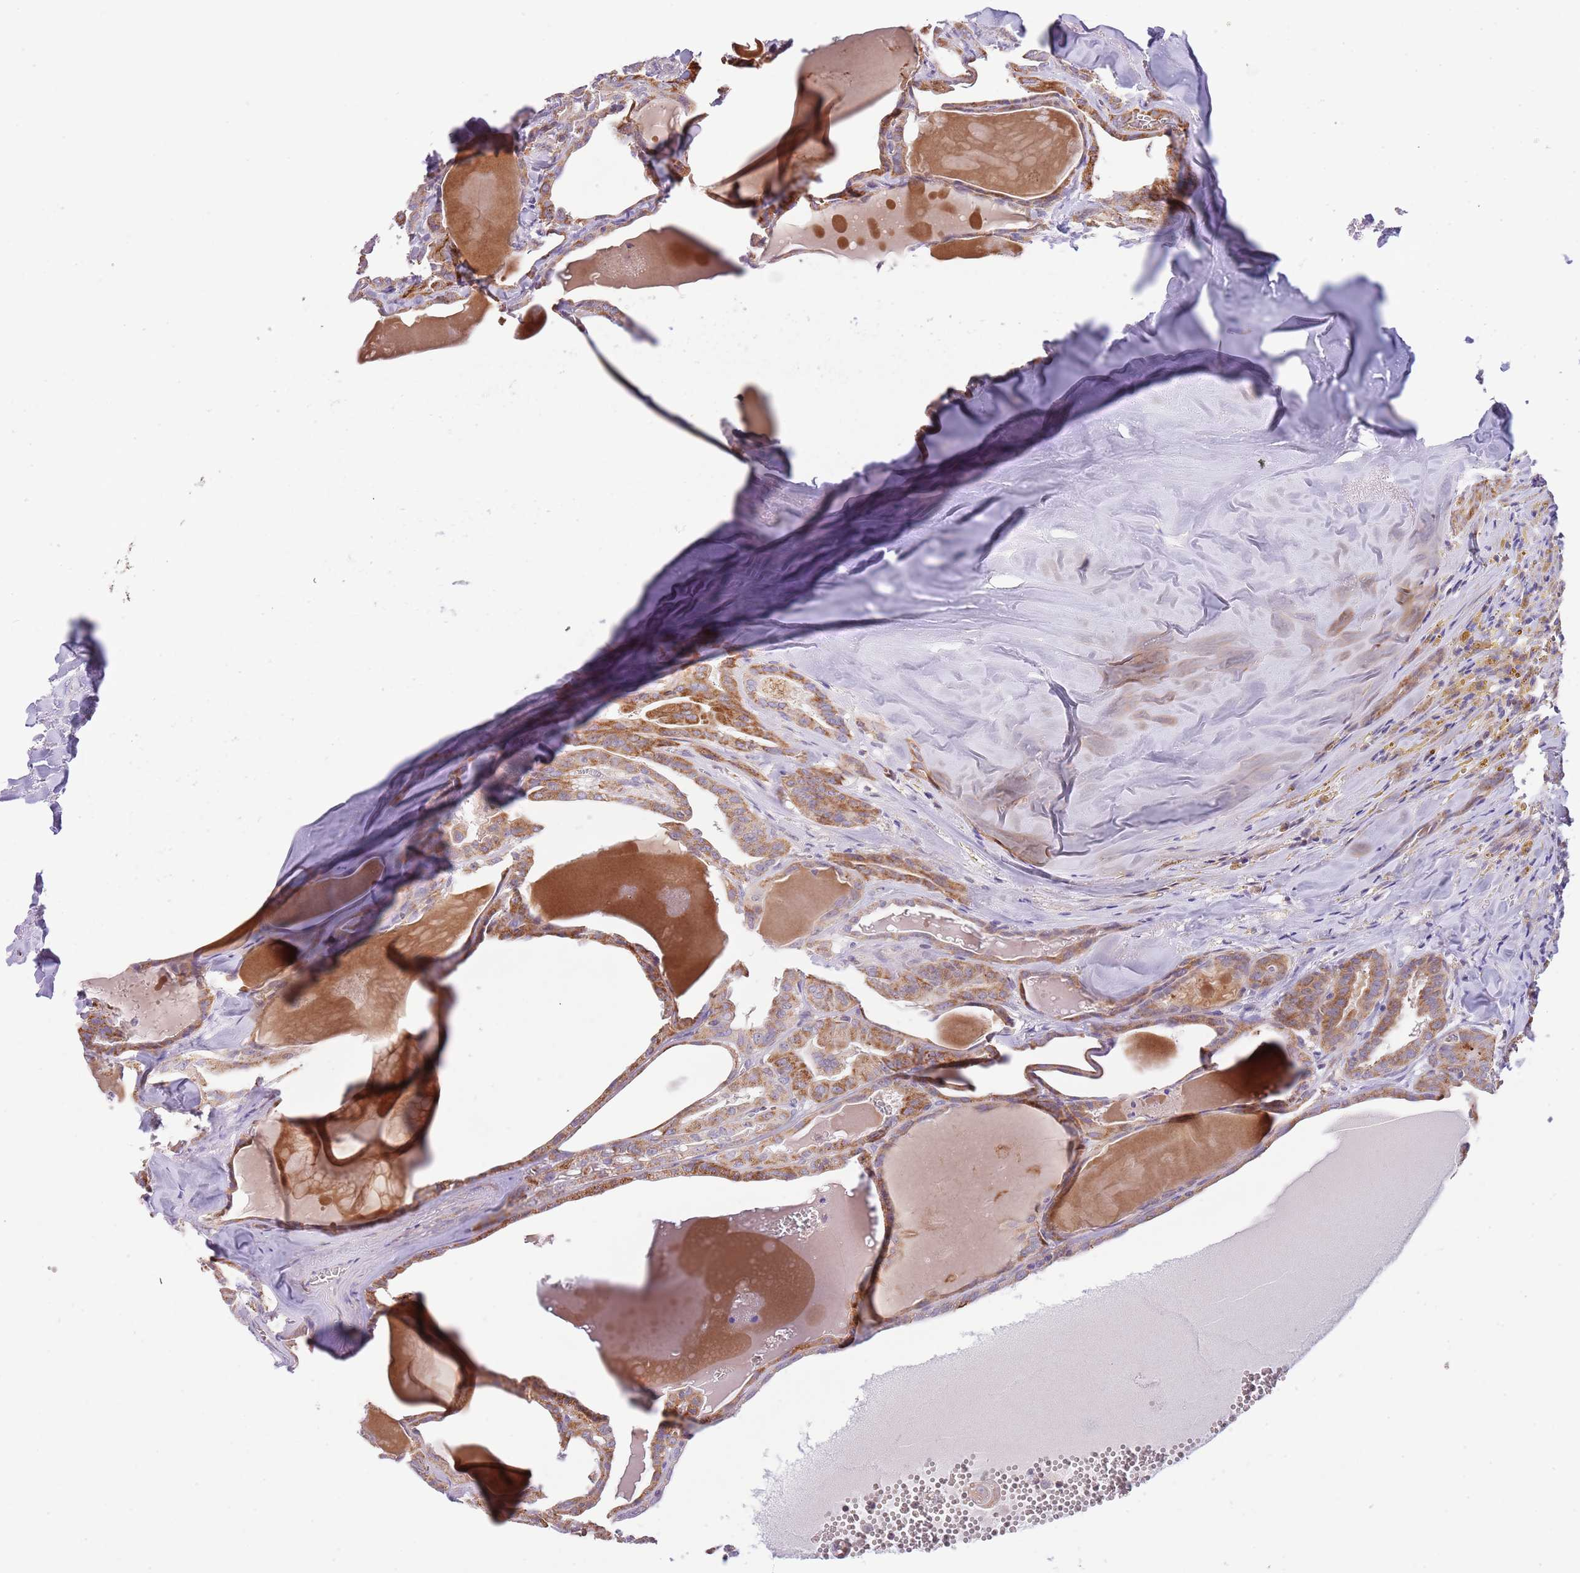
{"staining": {"intensity": "moderate", "quantity": ">75%", "location": "cytoplasmic/membranous"}, "tissue": "thyroid cancer", "cell_type": "Tumor cells", "image_type": "cancer", "snomed": [{"axis": "morphology", "description": "Papillary adenocarcinoma, NOS"}, {"axis": "topography", "description": "Thyroid gland"}], "caption": "Papillary adenocarcinoma (thyroid) was stained to show a protein in brown. There is medium levels of moderate cytoplasmic/membranous expression in about >75% of tumor cells.", "gene": "LHX6", "patient": {"sex": "male", "age": 52}}